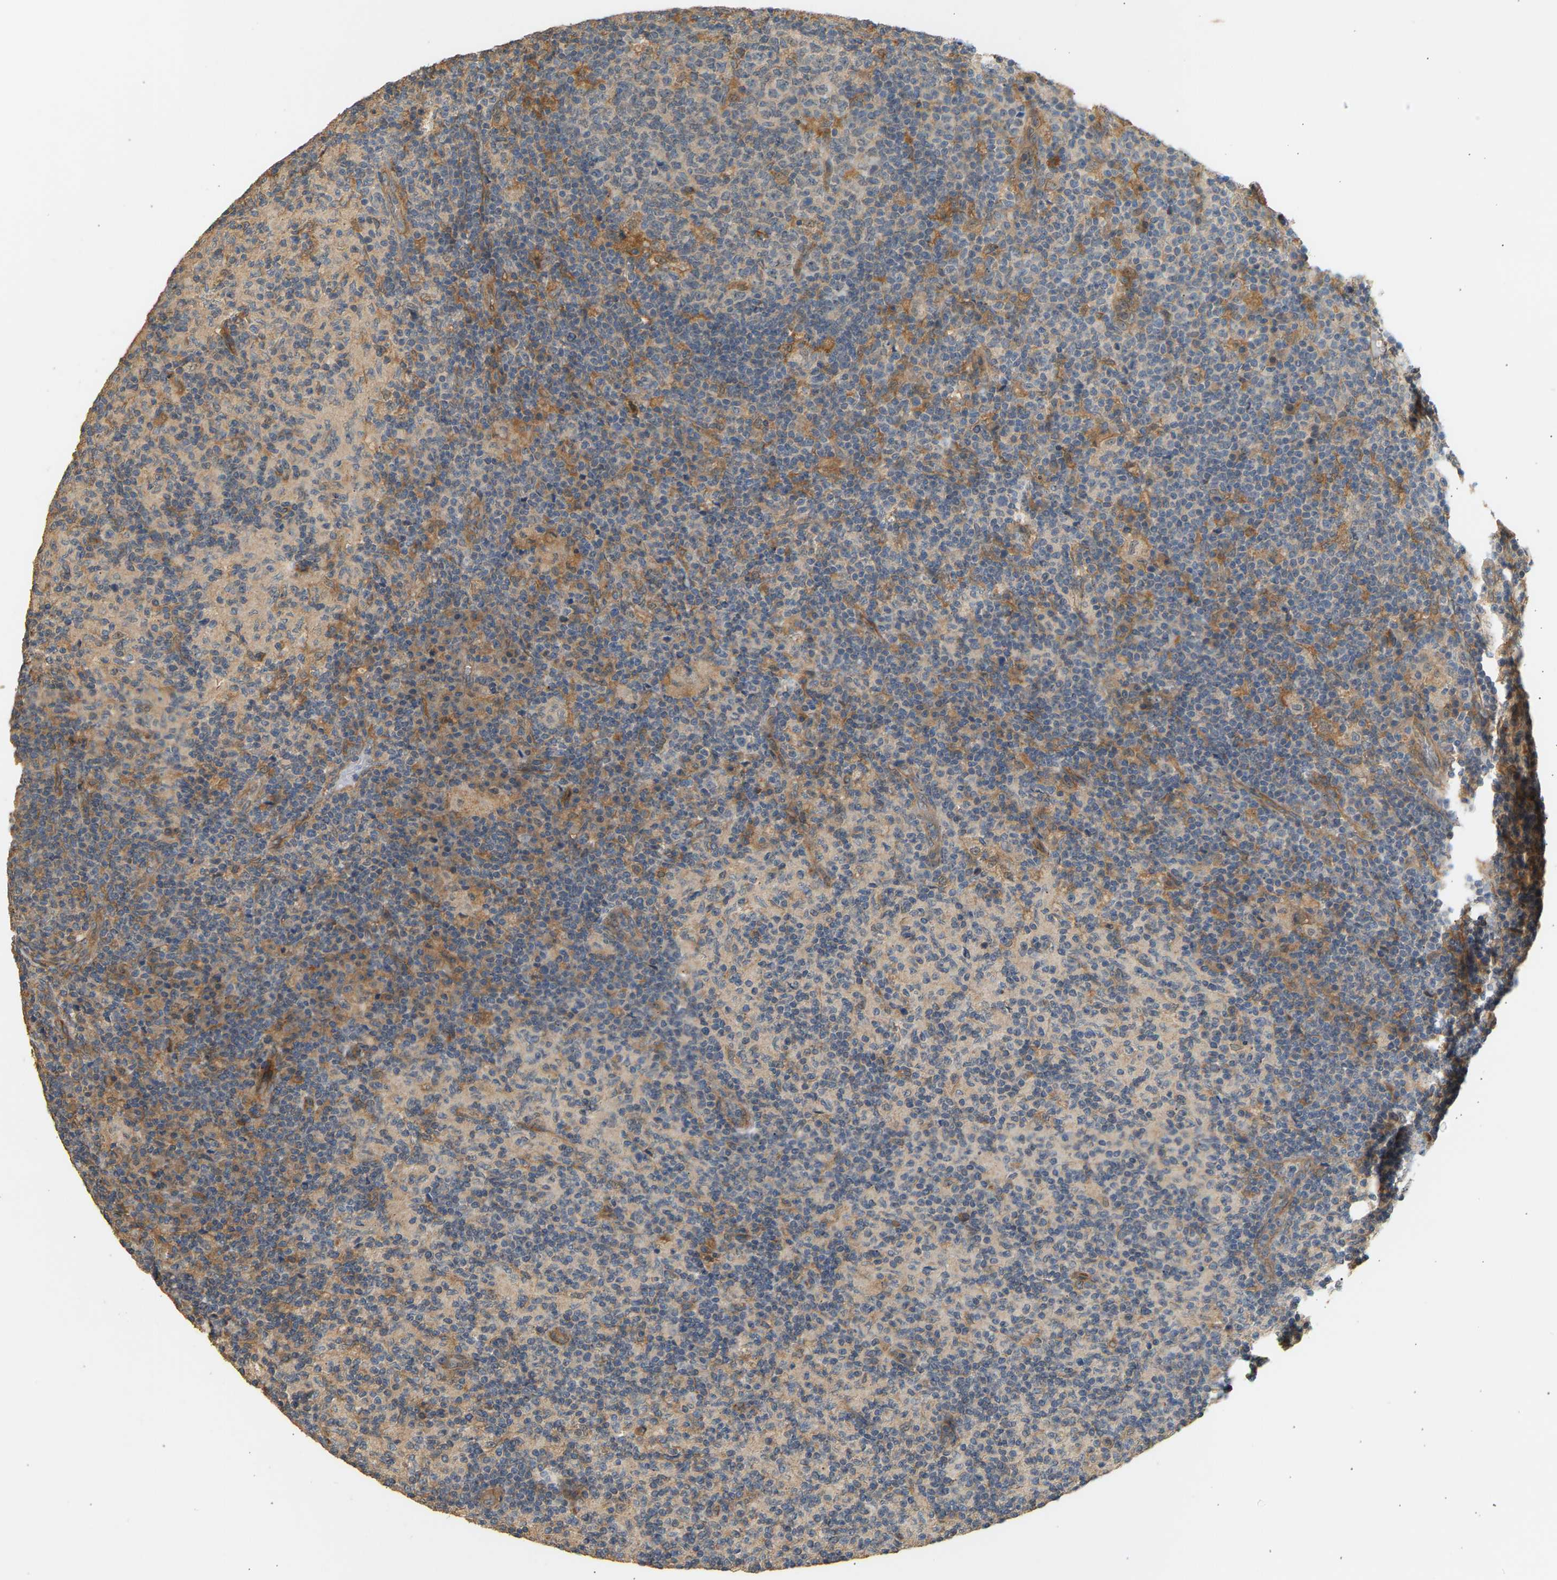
{"staining": {"intensity": "moderate", "quantity": "<25%", "location": "cytoplasmic/membranous"}, "tissue": "lymph node", "cell_type": "Germinal center cells", "image_type": "normal", "snomed": [{"axis": "morphology", "description": "Normal tissue, NOS"}, {"axis": "morphology", "description": "Inflammation, NOS"}, {"axis": "topography", "description": "Lymph node"}], "caption": "A low amount of moderate cytoplasmic/membranous positivity is appreciated in approximately <25% of germinal center cells in benign lymph node.", "gene": "RGL1", "patient": {"sex": "male", "age": 55}}